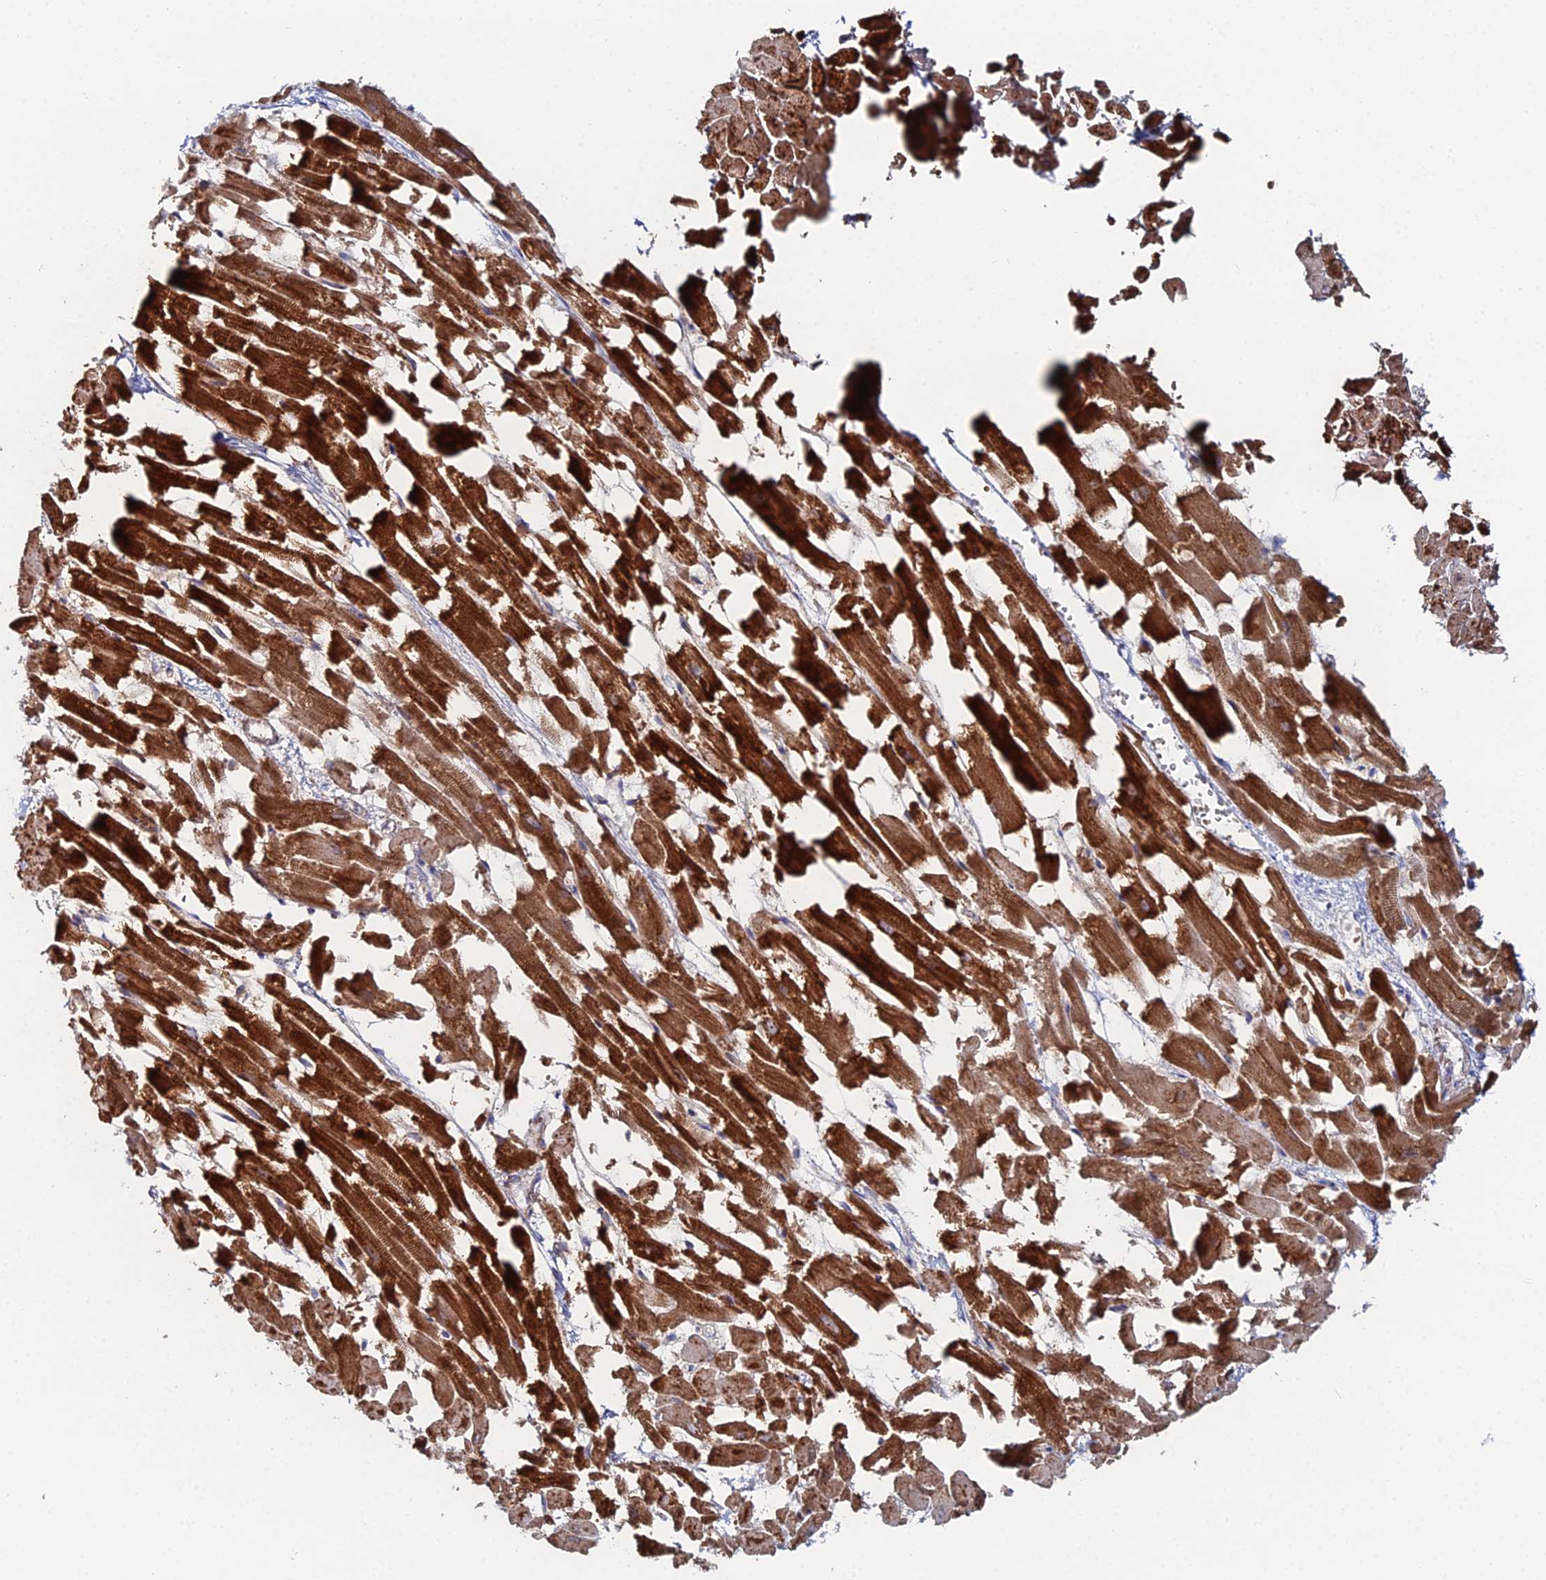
{"staining": {"intensity": "strong", "quantity": ">75%", "location": "cytoplasmic/membranous"}, "tissue": "heart muscle", "cell_type": "Cardiomyocytes", "image_type": "normal", "snomed": [{"axis": "morphology", "description": "Normal tissue, NOS"}, {"axis": "topography", "description": "Heart"}], "caption": "A brown stain highlights strong cytoplasmic/membranous positivity of a protein in cardiomyocytes of unremarkable human heart muscle.", "gene": "MPC1", "patient": {"sex": "female", "age": 64}}